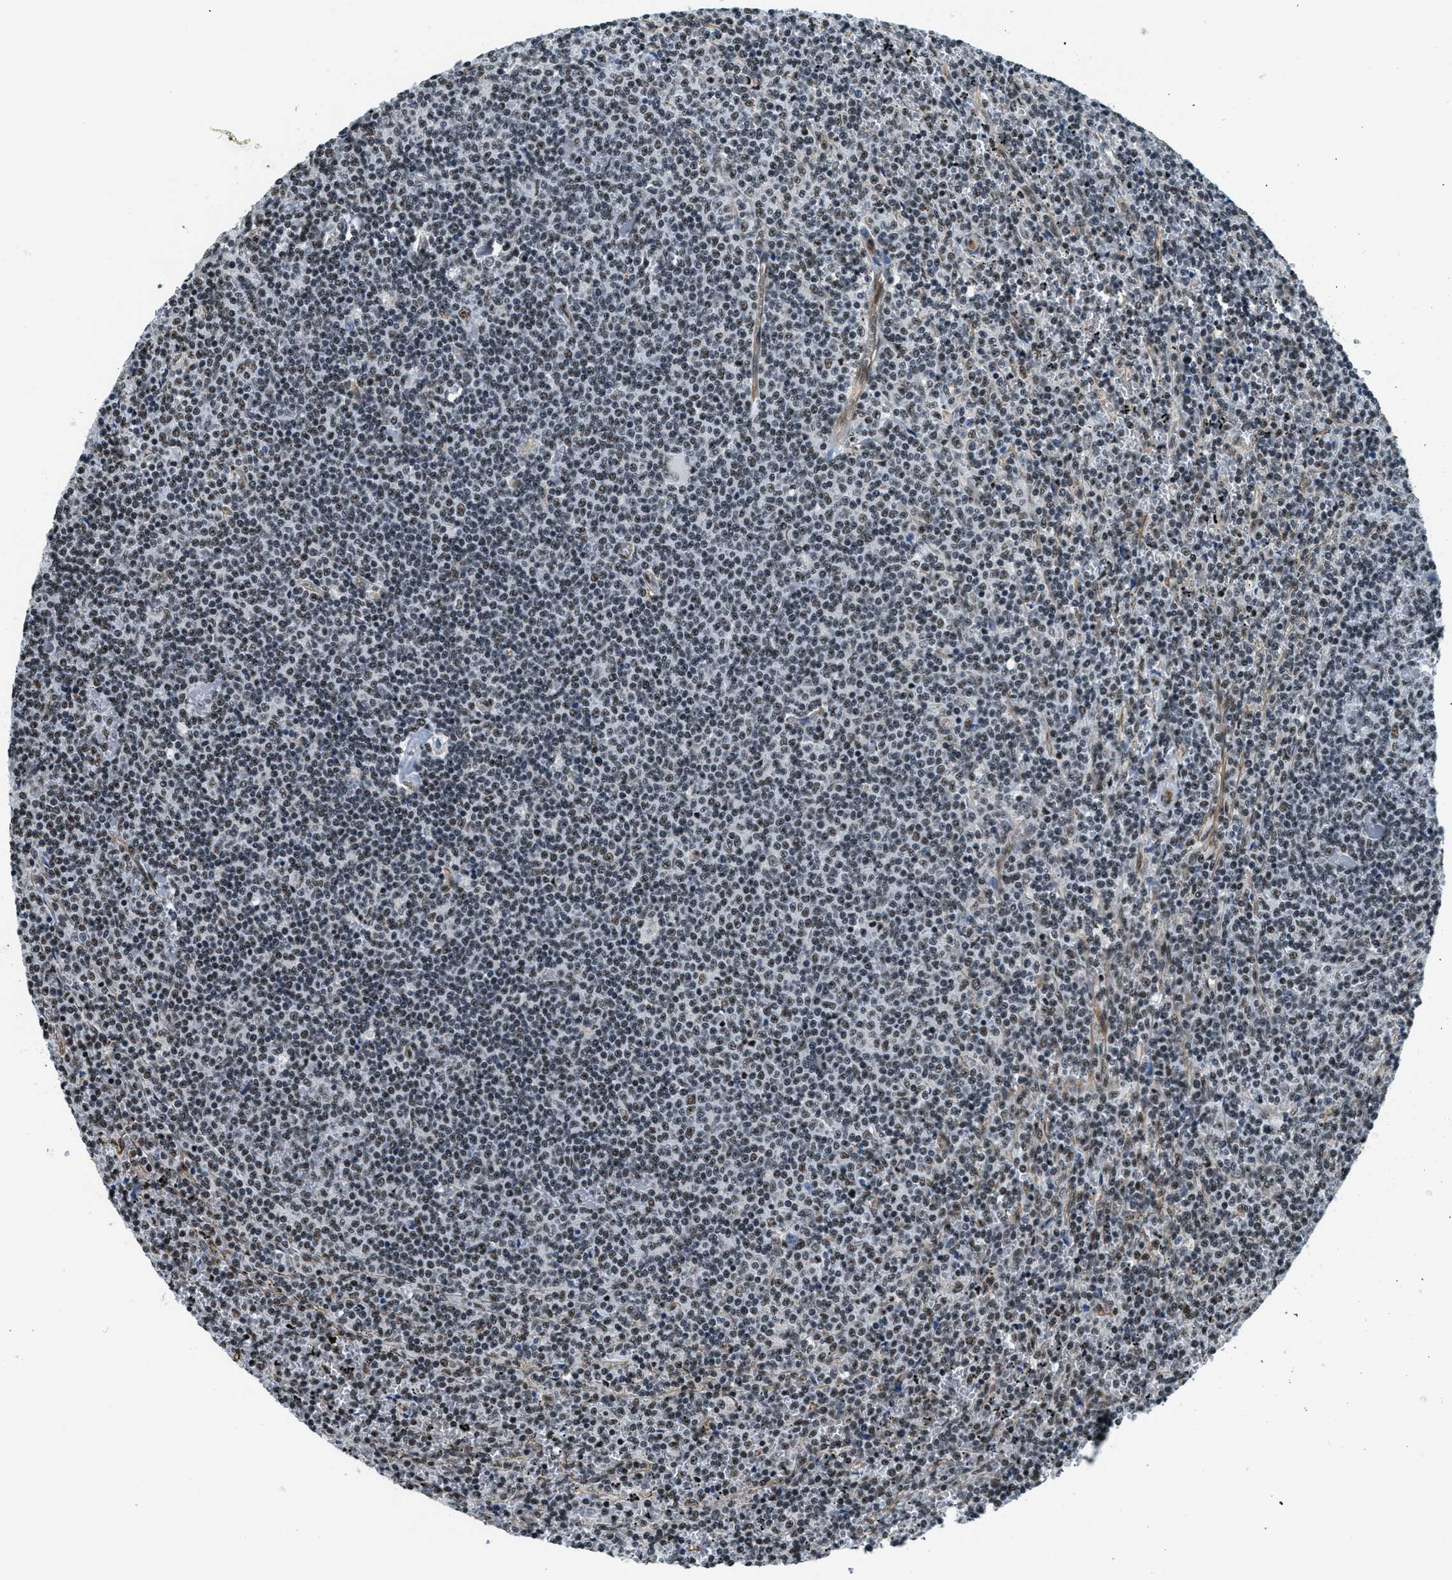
{"staining": {"intensity": "moderate", "quantity": ">75%", "location": "nuclear"}, "tissue": "lymphoma", "cell_type": "Tumor cells", "image_type": "cancer", "snomed": [{"axis": "morphology", "description": "Malignant lymphoma, non-Hodgkin's type, Low grade"}, {"axis": "topography", "description": "Spleen"}], "caption": "DAB (3,3'-diaminobenzidine) immunohistochemical staining of human lymphoma demonstrates moderate nuclear protein expression in about >75% of tumor cells.", "gene": "CFAP36", "patient": {"sex": "female", "age": 50}}